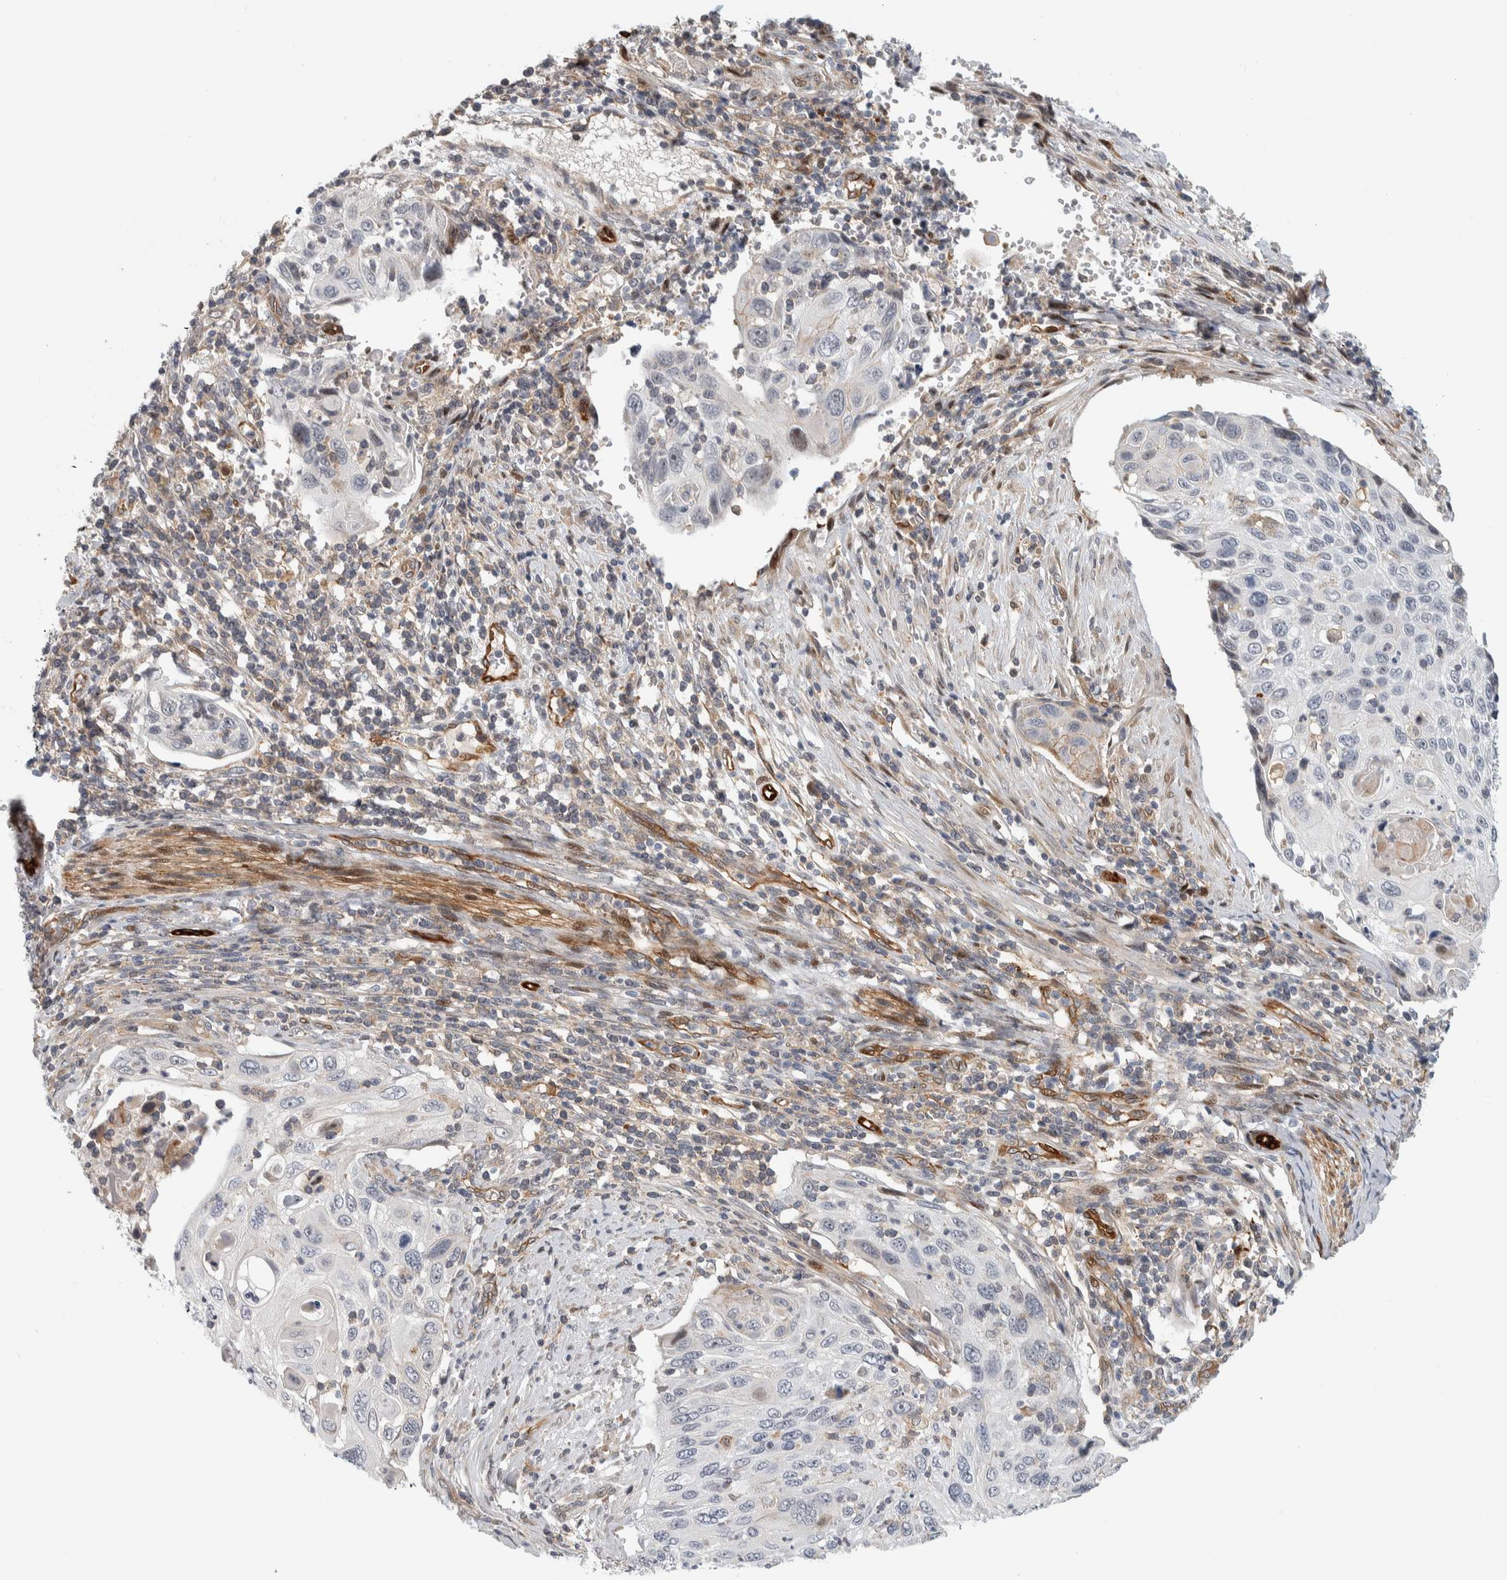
{"staining": {"intensity": "negative", "quantity": "none", "location": "none"}, "tissue": "cervical cancer", "cell_type": "Tumor cells", "image_type": "cancer", "snomed": [{"axis": "morphology", "description": "Squamous cell carcinoma, NOS"}, {"axis": "topography", "description": "Cervix"}], "caption": "This is an immunohistochemistry histopathology image of human squamous cell carcinoma (cervical). There is no staining in tumor cells.", "gene": "MSL1", "patient": {"sex": "female", "age": 70}}